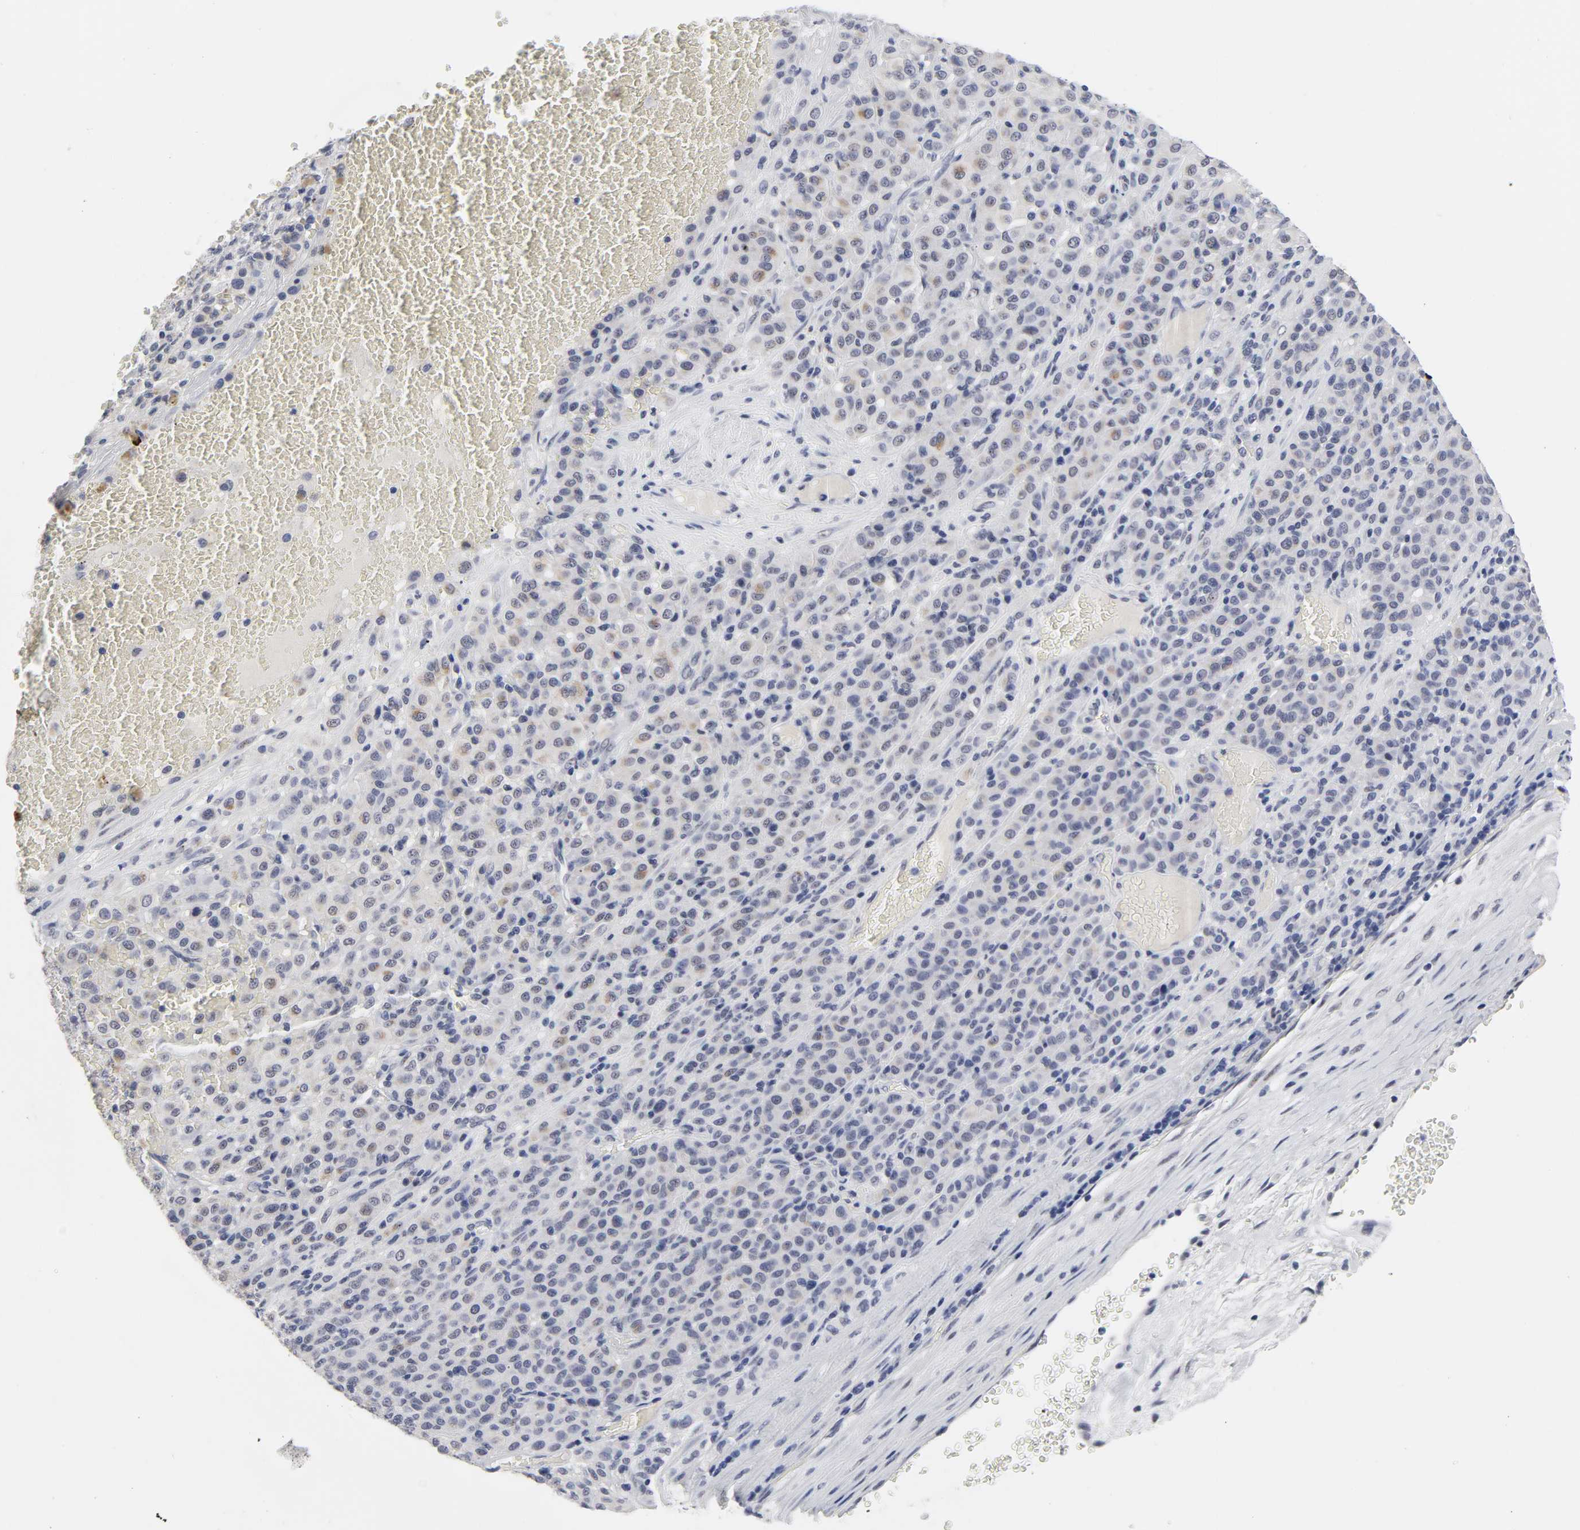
{"staining": {"intensity": "weak", "quantity": "25%-75%", "location": "cytoplasmic/membranous"}, "tissue": "melanoma", "cell_type": "Tumor cells", "image_type": "cancer", "snomed": [{"axis": "morphology", "description": "Malignant melanoma, Metastatic site"}, {"axis": "topography", "description": "Pancreas"}], "caption": "A low amount of weak cytoplasmic/membranous expression is seen in approximately 25%-75% of tumor cells in melanoma tissue.", "gene": "GRHL2", "patient": {"sex": "female", "age": 30}}